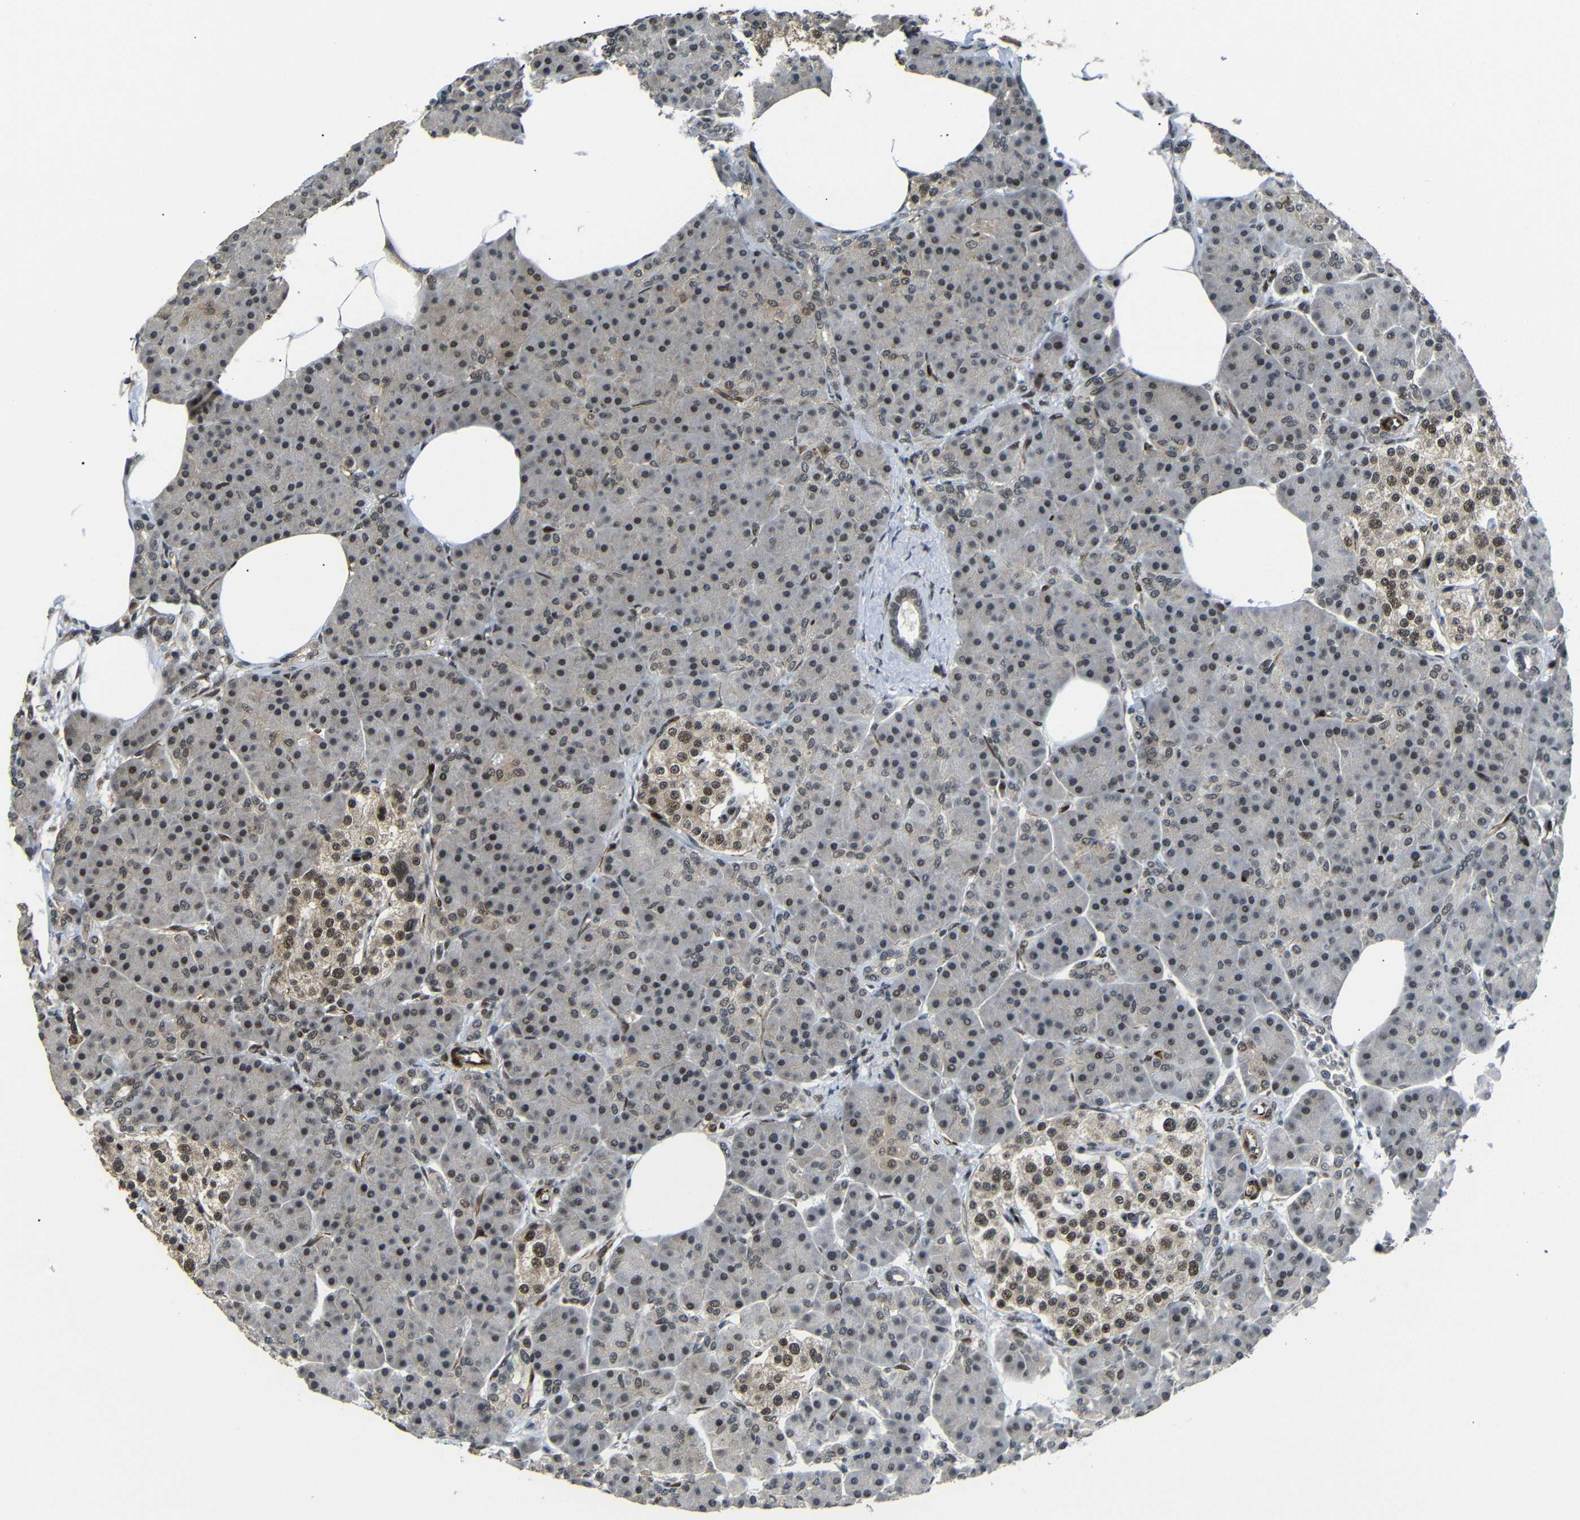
{"staining": {"intensity": "moderate", "quantity": ">75%", "location": "nuclear"}, "tissue": "pancreas", "cell_type": "Exocrine glandular cells", "image_type": "normal", "snomed": [{"axis": "morphology", "description": "Normal tissue, NOS"}, {"axis": "topography", "description": "Pancreas"}], "caption": "DAB (3,3'-diaminobenzidine) immunohistochemical staining of unremarkable pancreas exhibits moderate nuclear protein staining in about >75% of exocrine glandular cells. The staining was performed using DAB, with brown indicating positive protein expression. Nuclei are stained blue with hematoxylin.", "gene": "TBX2", "patient": {"sex": "female", "age": 70}}